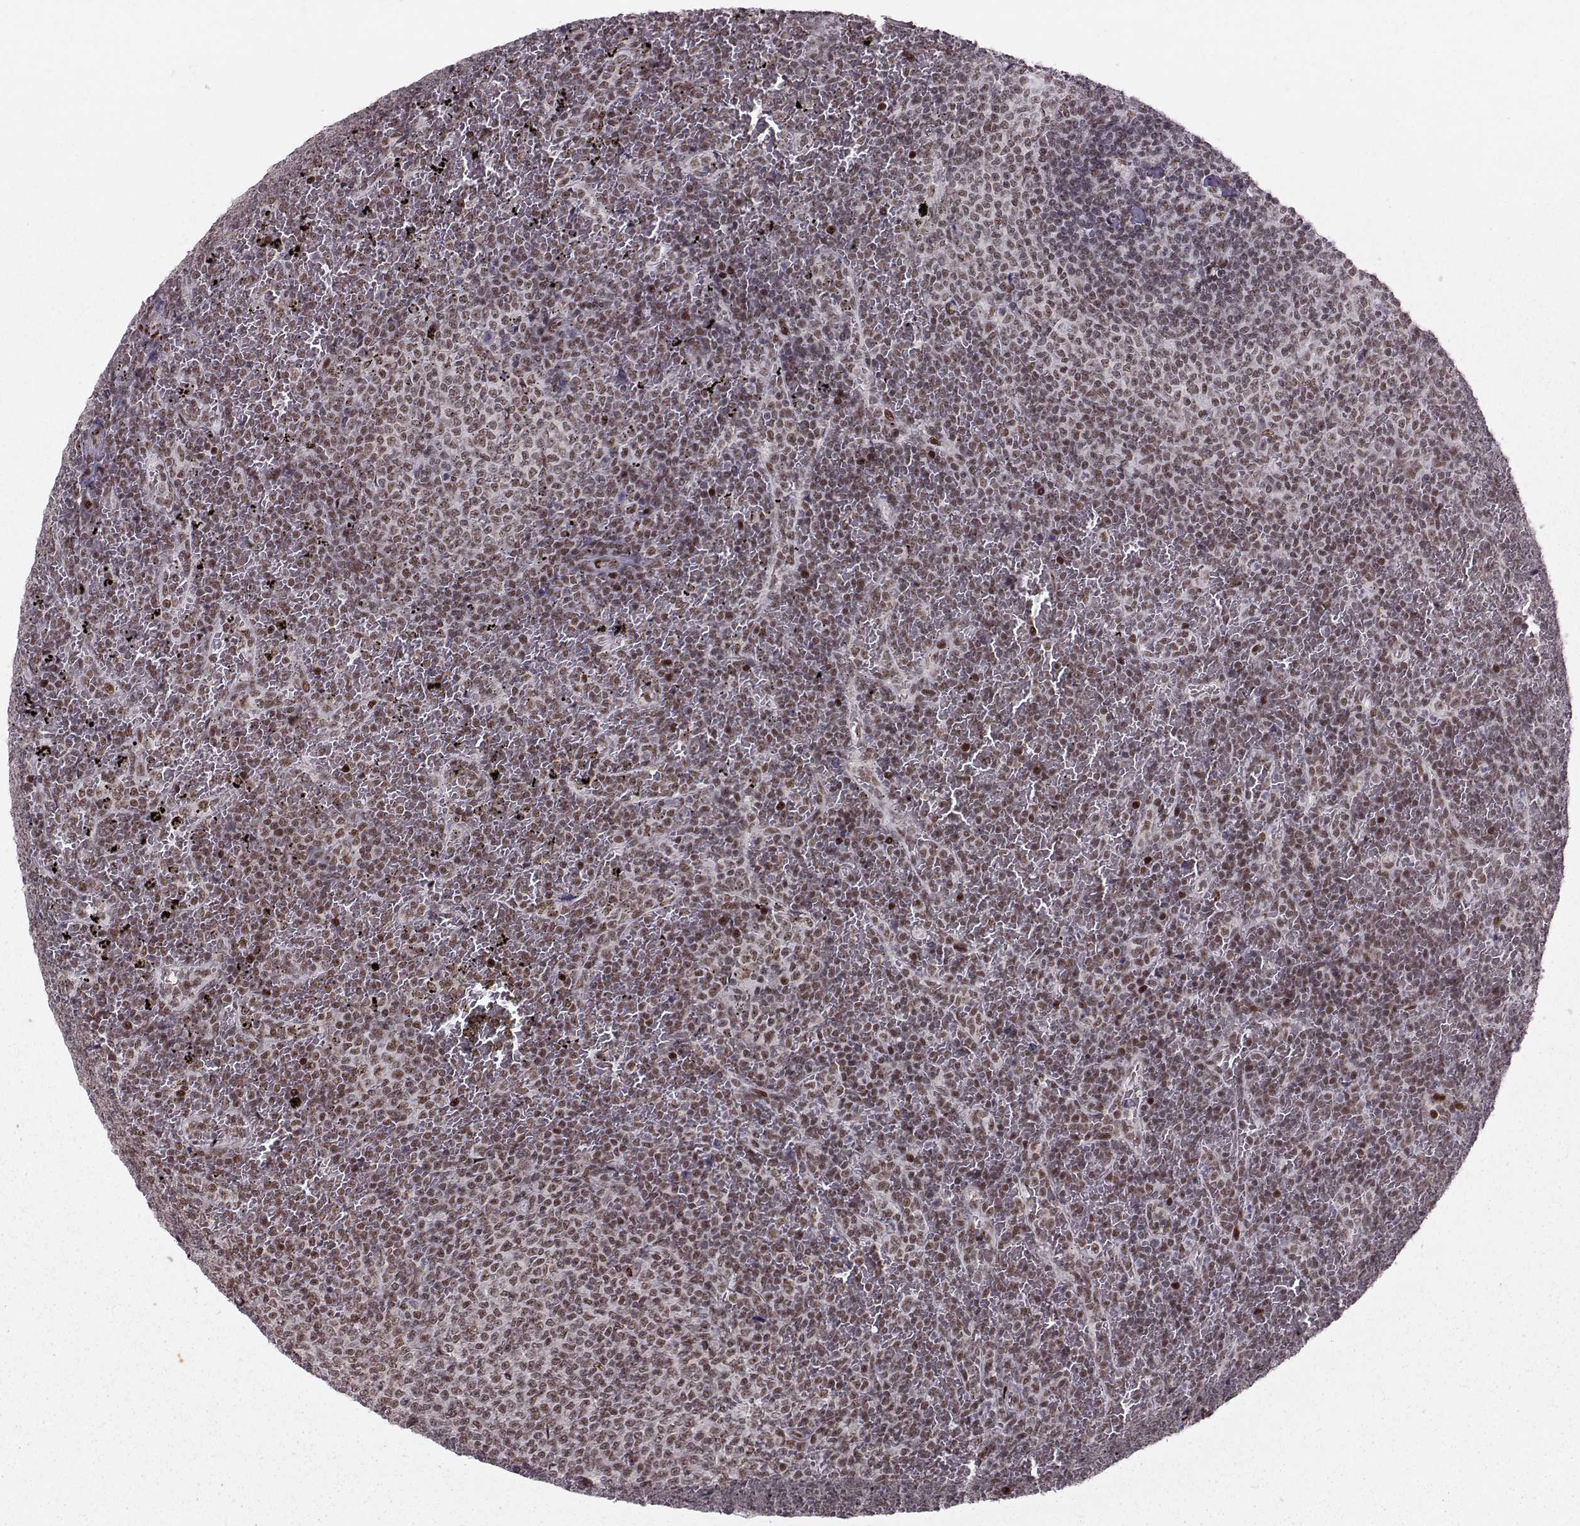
{"staining": {"intensity": "moderate", "quantity": ">75%", "location": "nuclear"}, "tissue": "lymphoma", "cell_type": "Tumor cells", "image_type": "cancer", "snomed": [{"axis": "morphology", "description": "Malignant lymphoma, non-Hodgkin's type, Low grade"}, {"axis": "topography", "description": "Spleen"}], "caption": "A medium amount of moderate nuclear staining is appreciated in about >75% of tumor cells in lymphoma tissue.", "gene": "SNAPC2", "patient": {"sex": "female", "age": 77}}